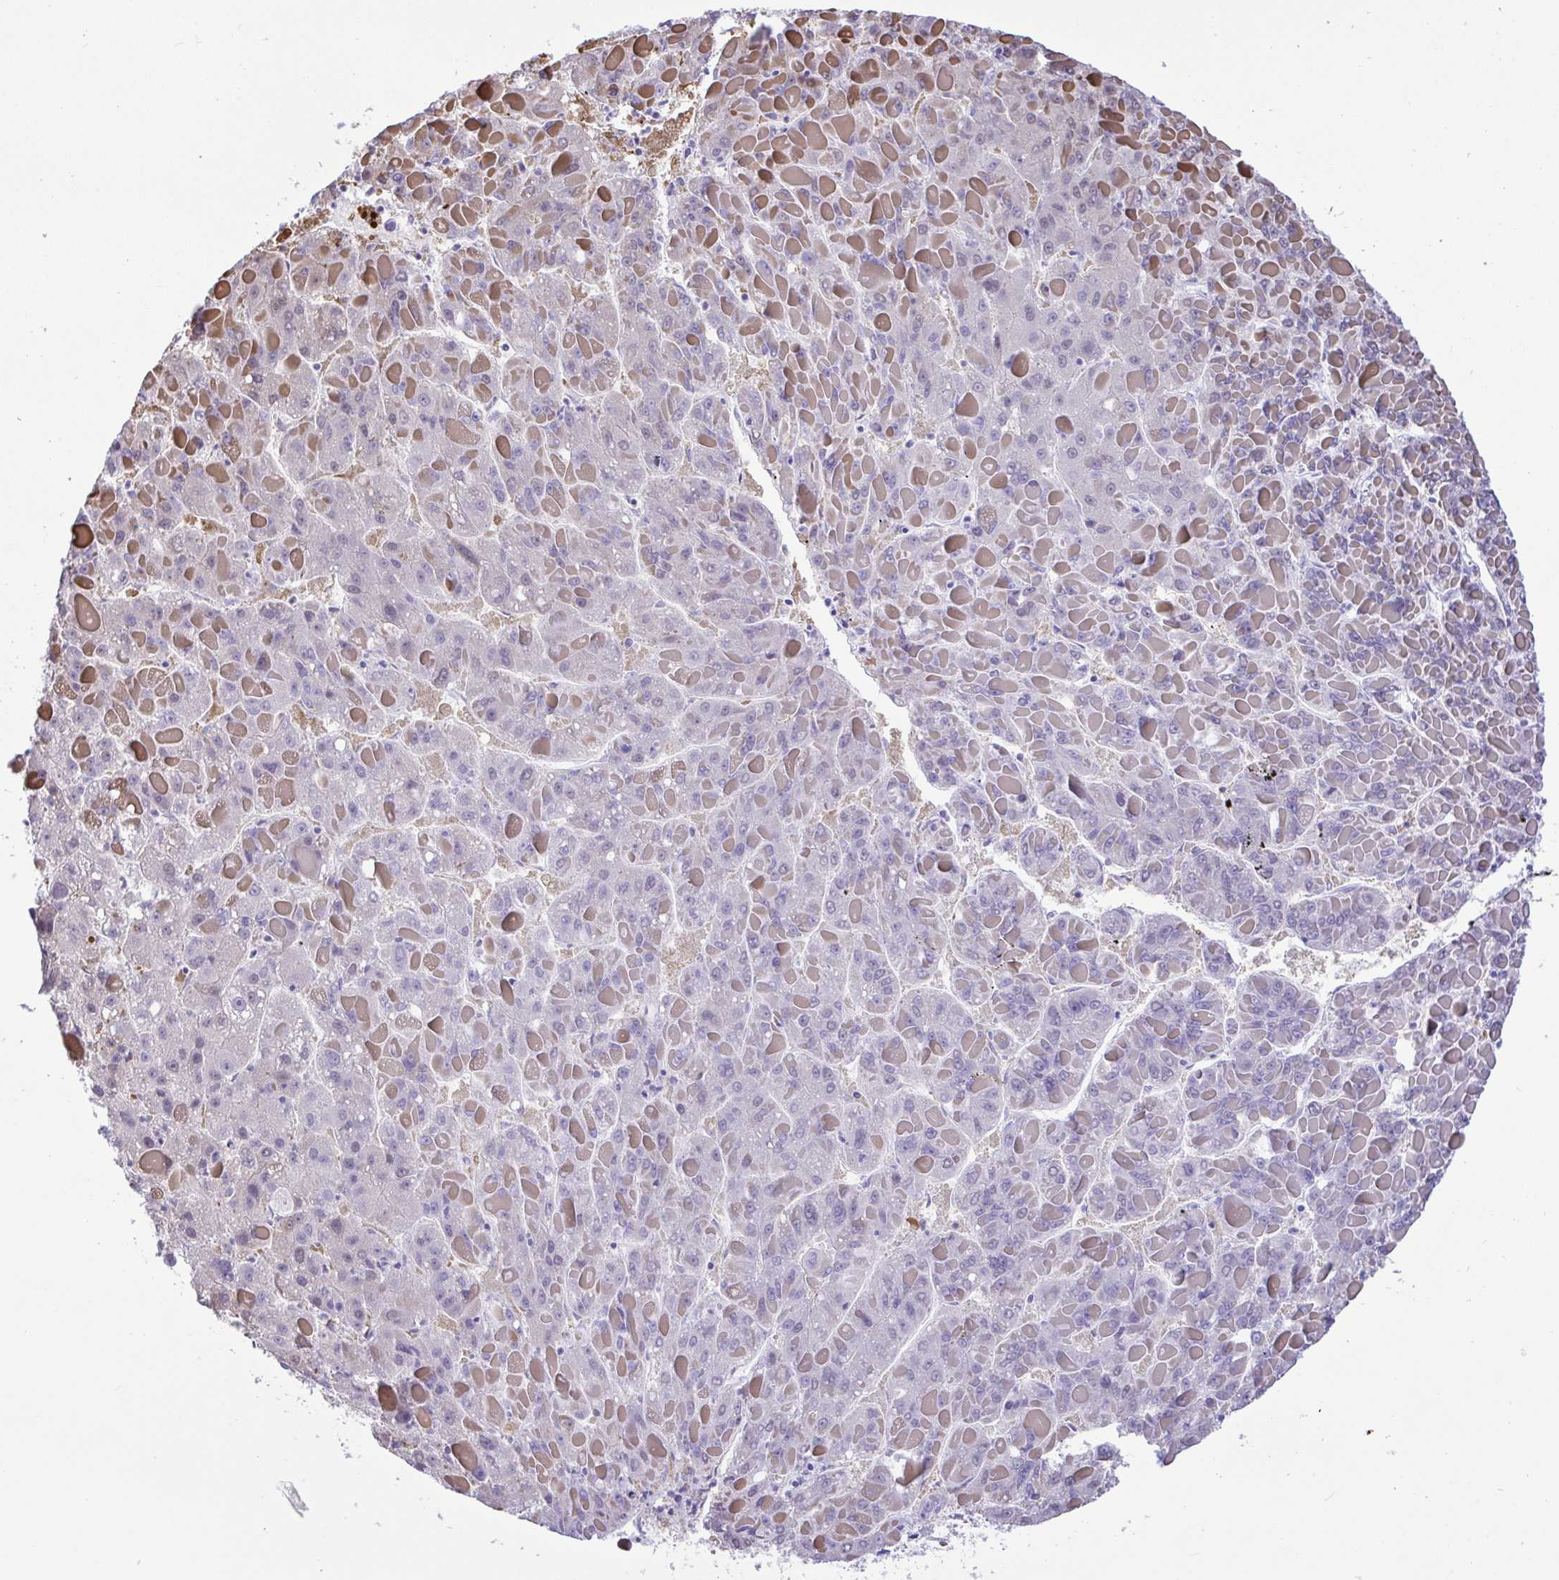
{"staining": {"intensity": "negative", "quantity": "none", "location": "none"}, "tissue": "liver cancer", "cell_type": "Tumor cells", "image_type": "cancer", "snomed": [{"axis": "morphology", "description": "Carcinoma, Hepatocellular, NOS"}, {"axis": "topography", "description": "Liver"}], "caption": "Immunohistochemistry photomicrograph of hepatocellular carcinoma (liver) stained for a protein (brown), which exhibits no expression in tumor cells.", "gene": "ZNF485", "patient": {"sex": "female", "age": 82}}